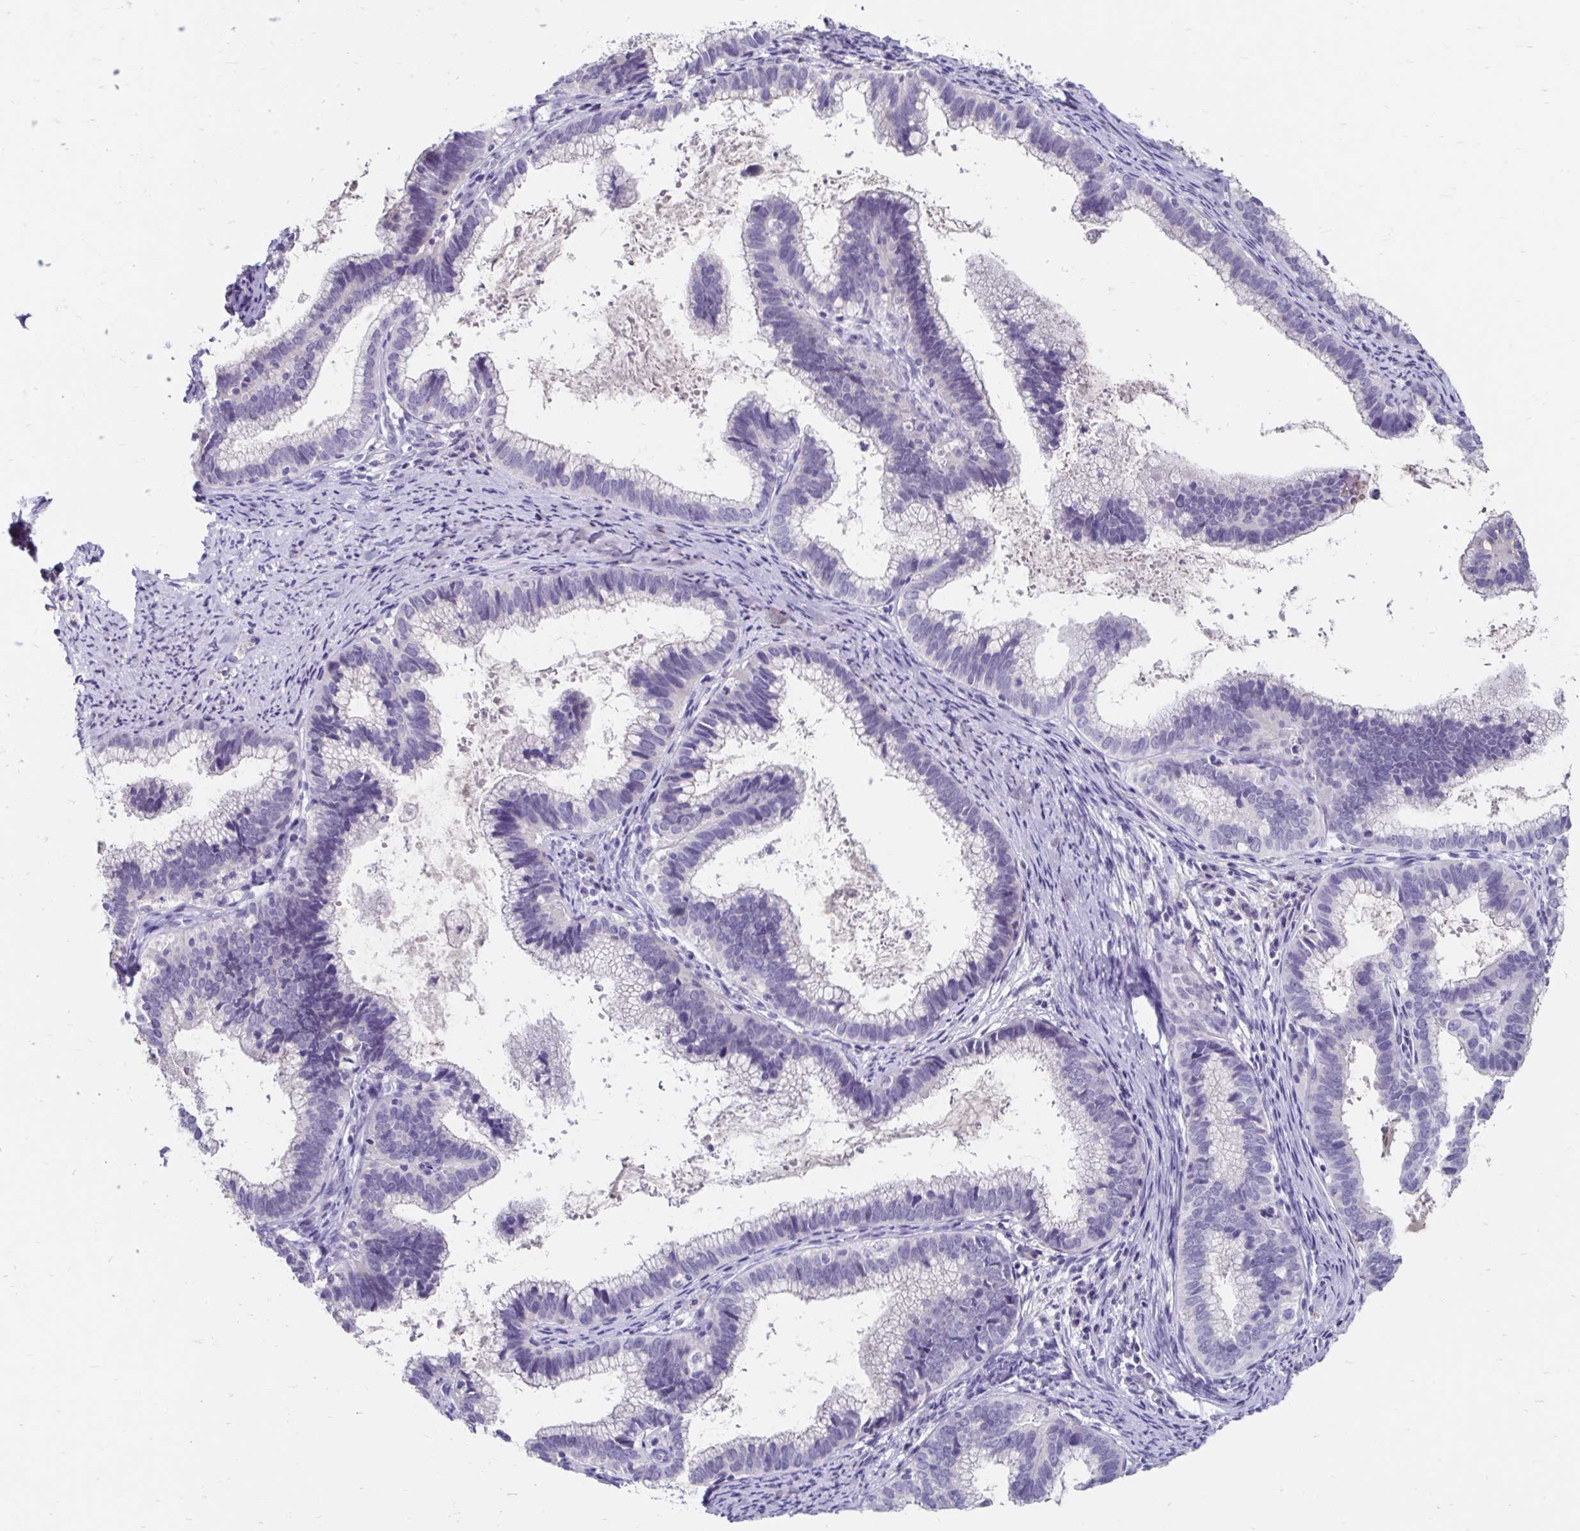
{"staining": {"intensity": "negative", "quantity": "none", "location": "none"}, "tissue": "cervical cancer", "cell_type": "Tumor cells", "image_type": "cancer", "snomed": [{"axis": "morphology", "description": "Adenocarcinoma, NOS"}, {"axis": "topography", "description": "Cervix"}], "caption": "The histopathology image exhibits no staining of tumor cells in adenocarcinoma (cervical). The staining was performed using DAB to visualize the protein expression in brown, while the nuclei were stained in blue with hematoxylin (Magnification: 20x).", "gene": "SCG3", "patient": {"sex": "female", "age": 61}}